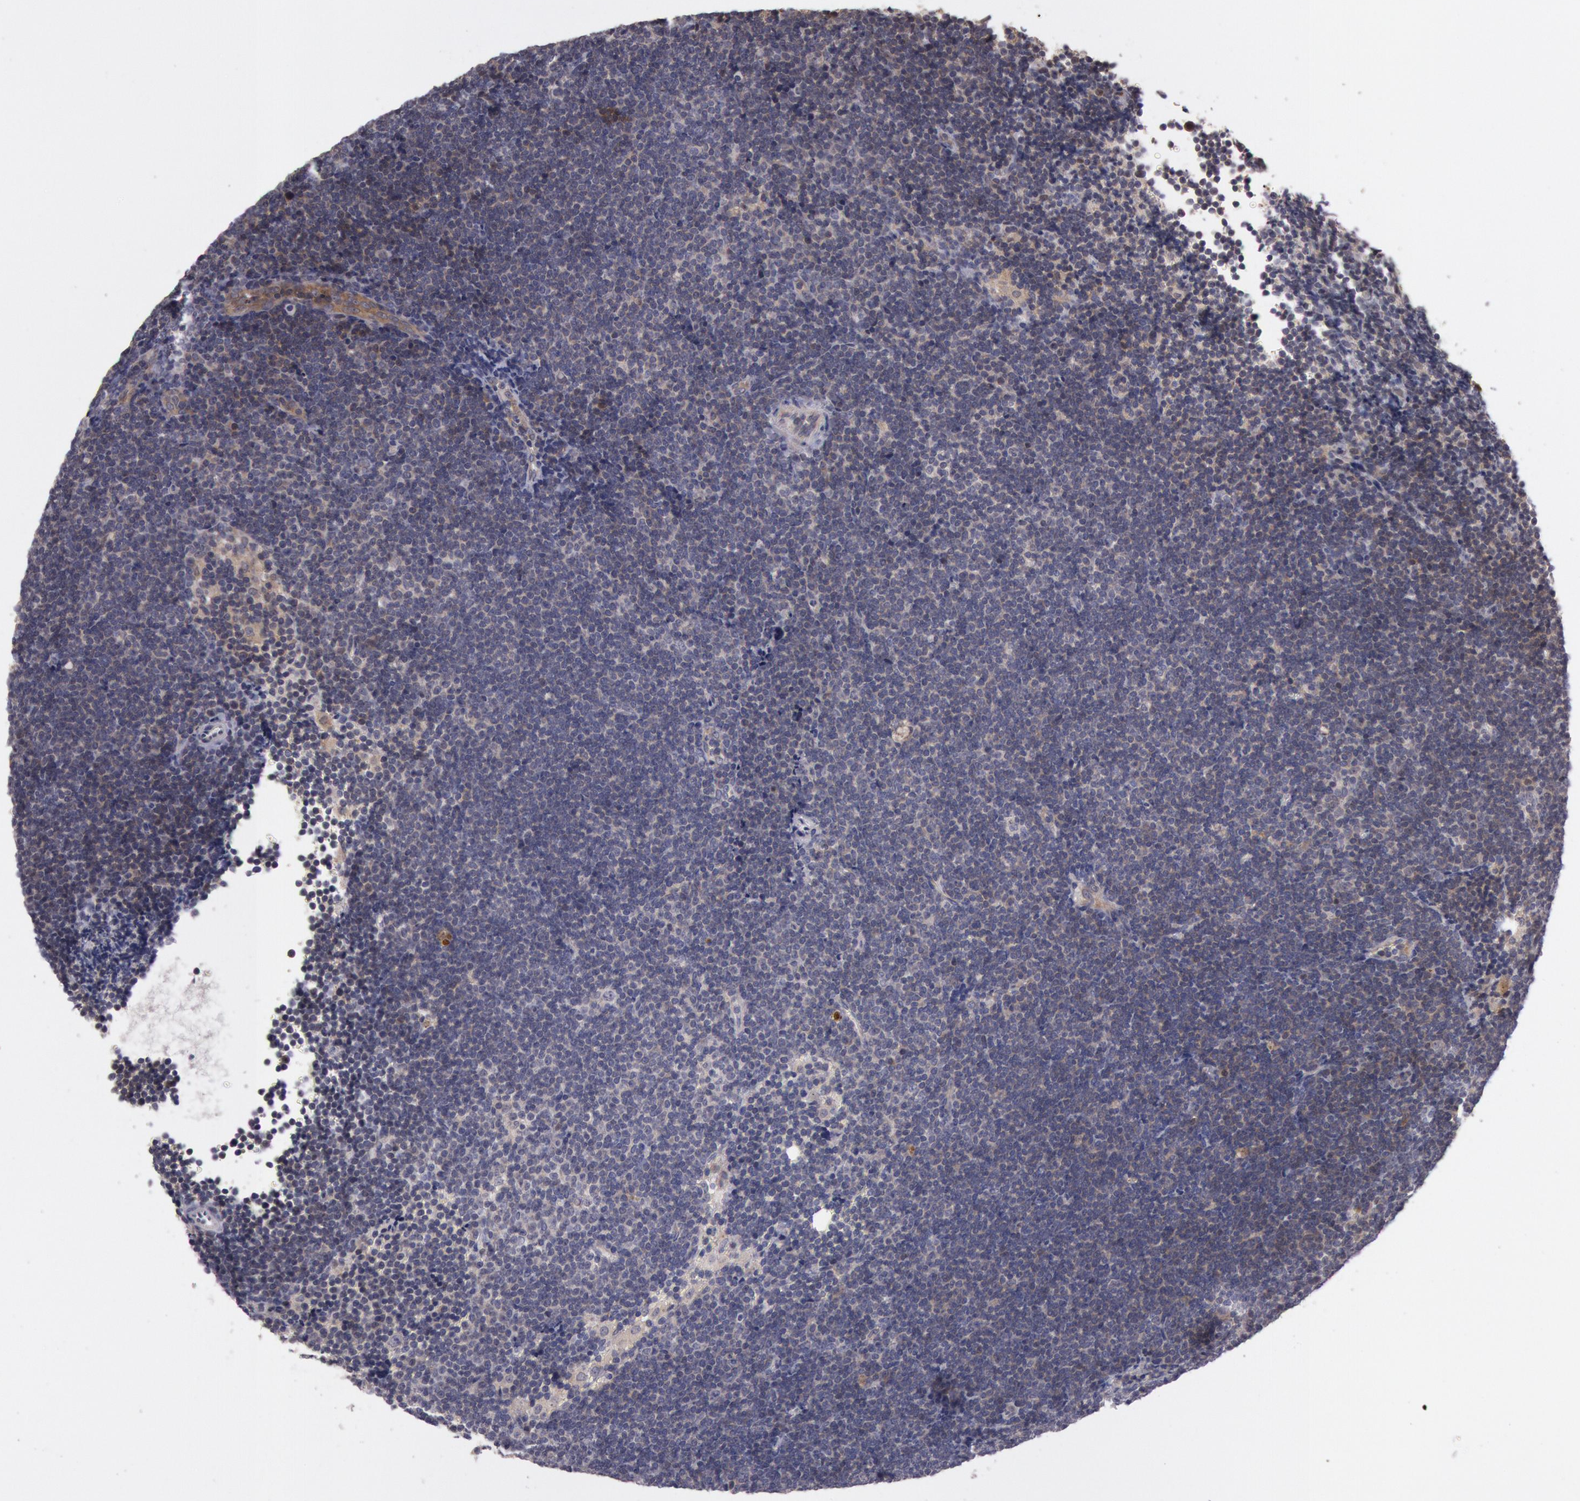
{"staining": {"intensity": "weak", "quantity": "25%-75%", "location": "cytoplasmic/membranous"}, "tissue": "lymphoma", "cell_type": "Tumor cells", "image_type": "cancer", "snomed": [{"axis": "morphology", "description": "Malignant lymphoma, non-Hodgkin's type, Low grade"}, {"axis": "topography", "description": "Lymph node"}], "caption": "Protein expression analysis of malignant lymphoma, non-Hodgkin's type (low-grade) reveals weak cytoplasmic/membranous positivity in approximately 25%-75% of tumor cells.", "gene": "TRIB2", "patient": {"sex": "female", "age": 51}}